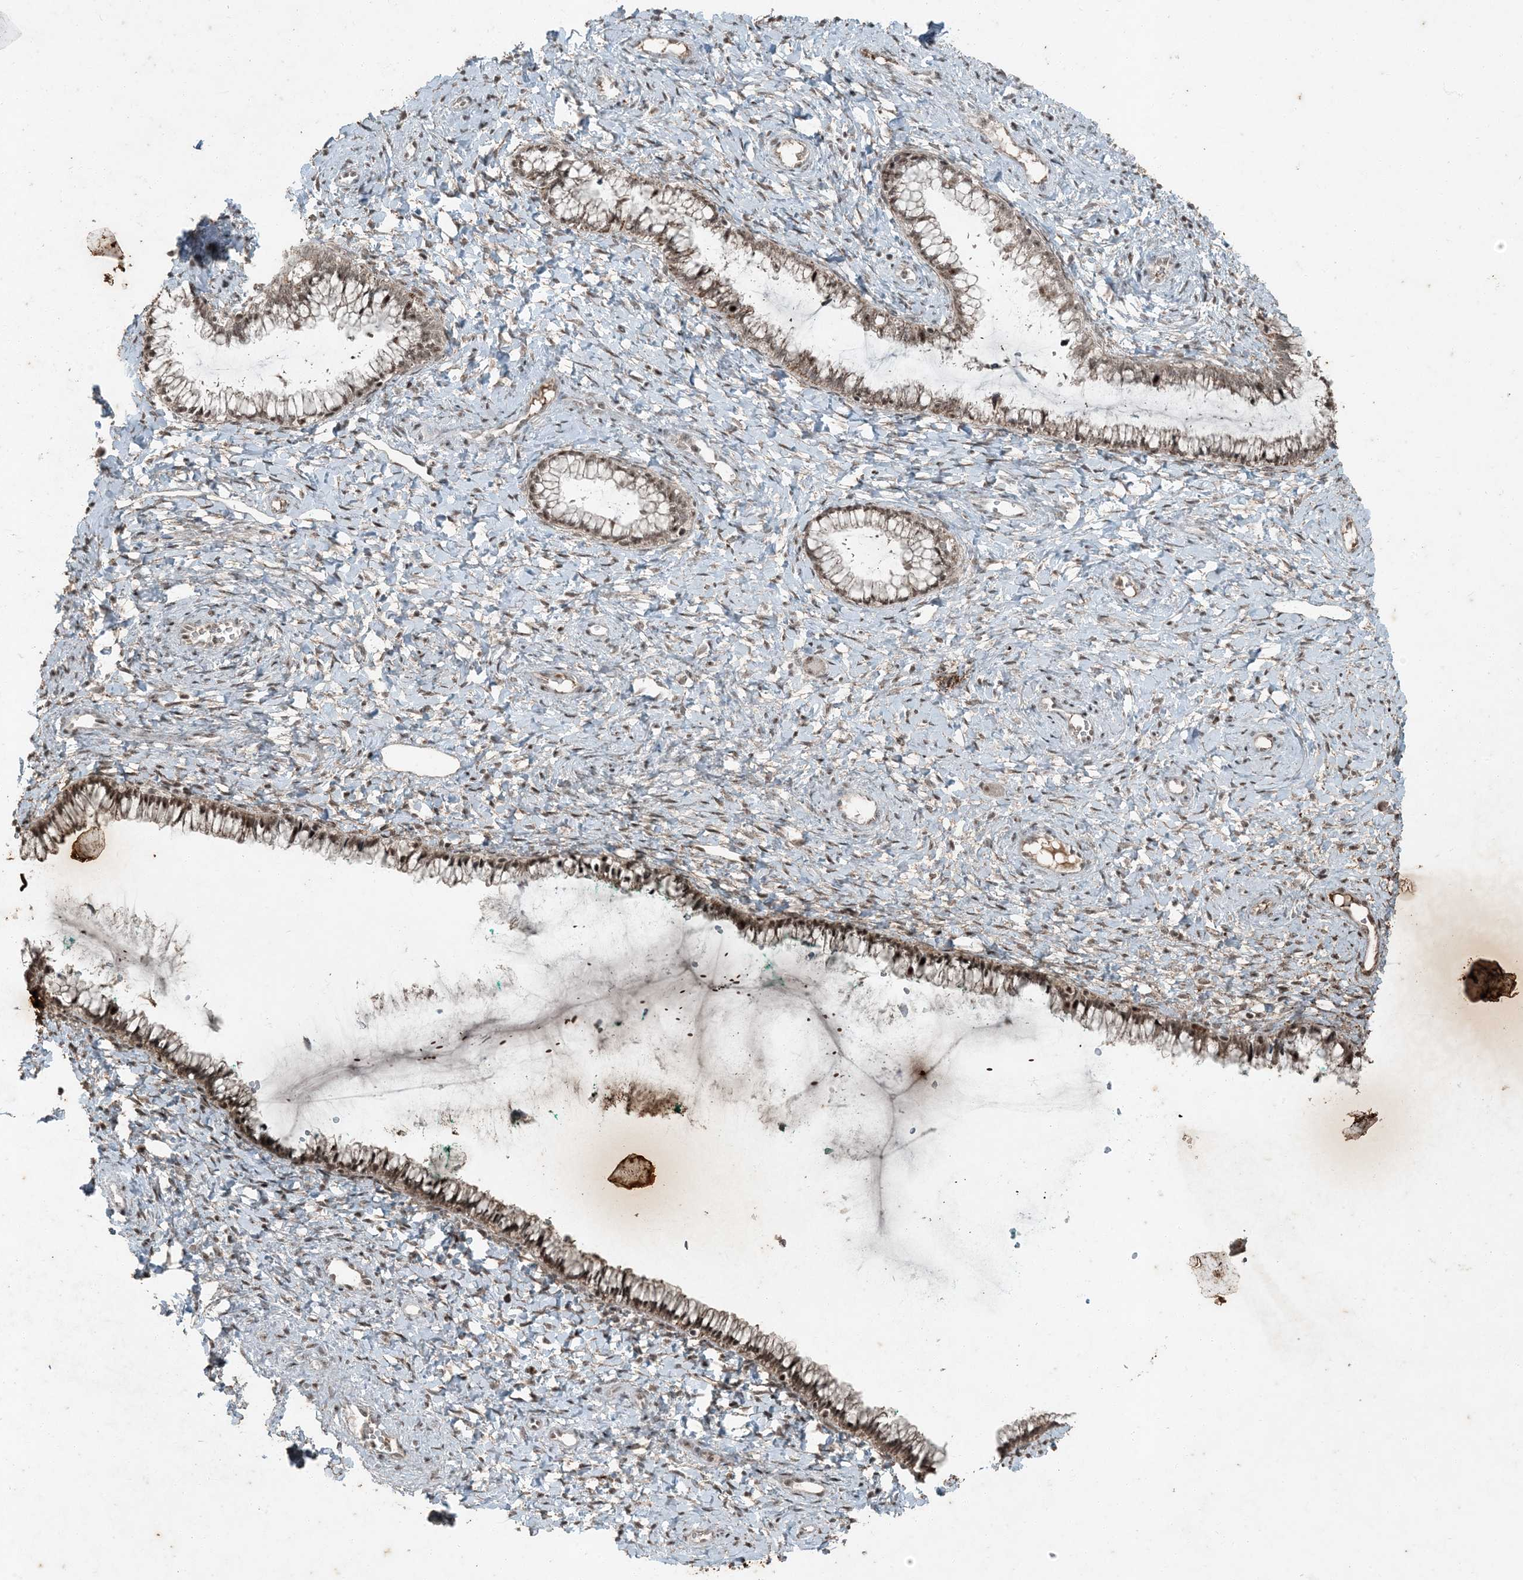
{"staining": {"intensity": "moderate", "quantity": ">75%", "location": "nuclear"}, "tissue": "cervix", "cell_type": "Glandular cells", "image_type": "normal", "snomed": [{"axis": "morphology", "description": "Normal tissue, NOS"}, {"axis": "morphology", "description": "Adenocarcinoma, NOS"}, {"axis": "topography", "description": "Cervix"}], "caption": "A brown stain labels moderate nuclear positivity of a protein in glandular cells of benign human cervix.", "gene": "TADA2B", "patient": {"sex": "female", "age": 29}}